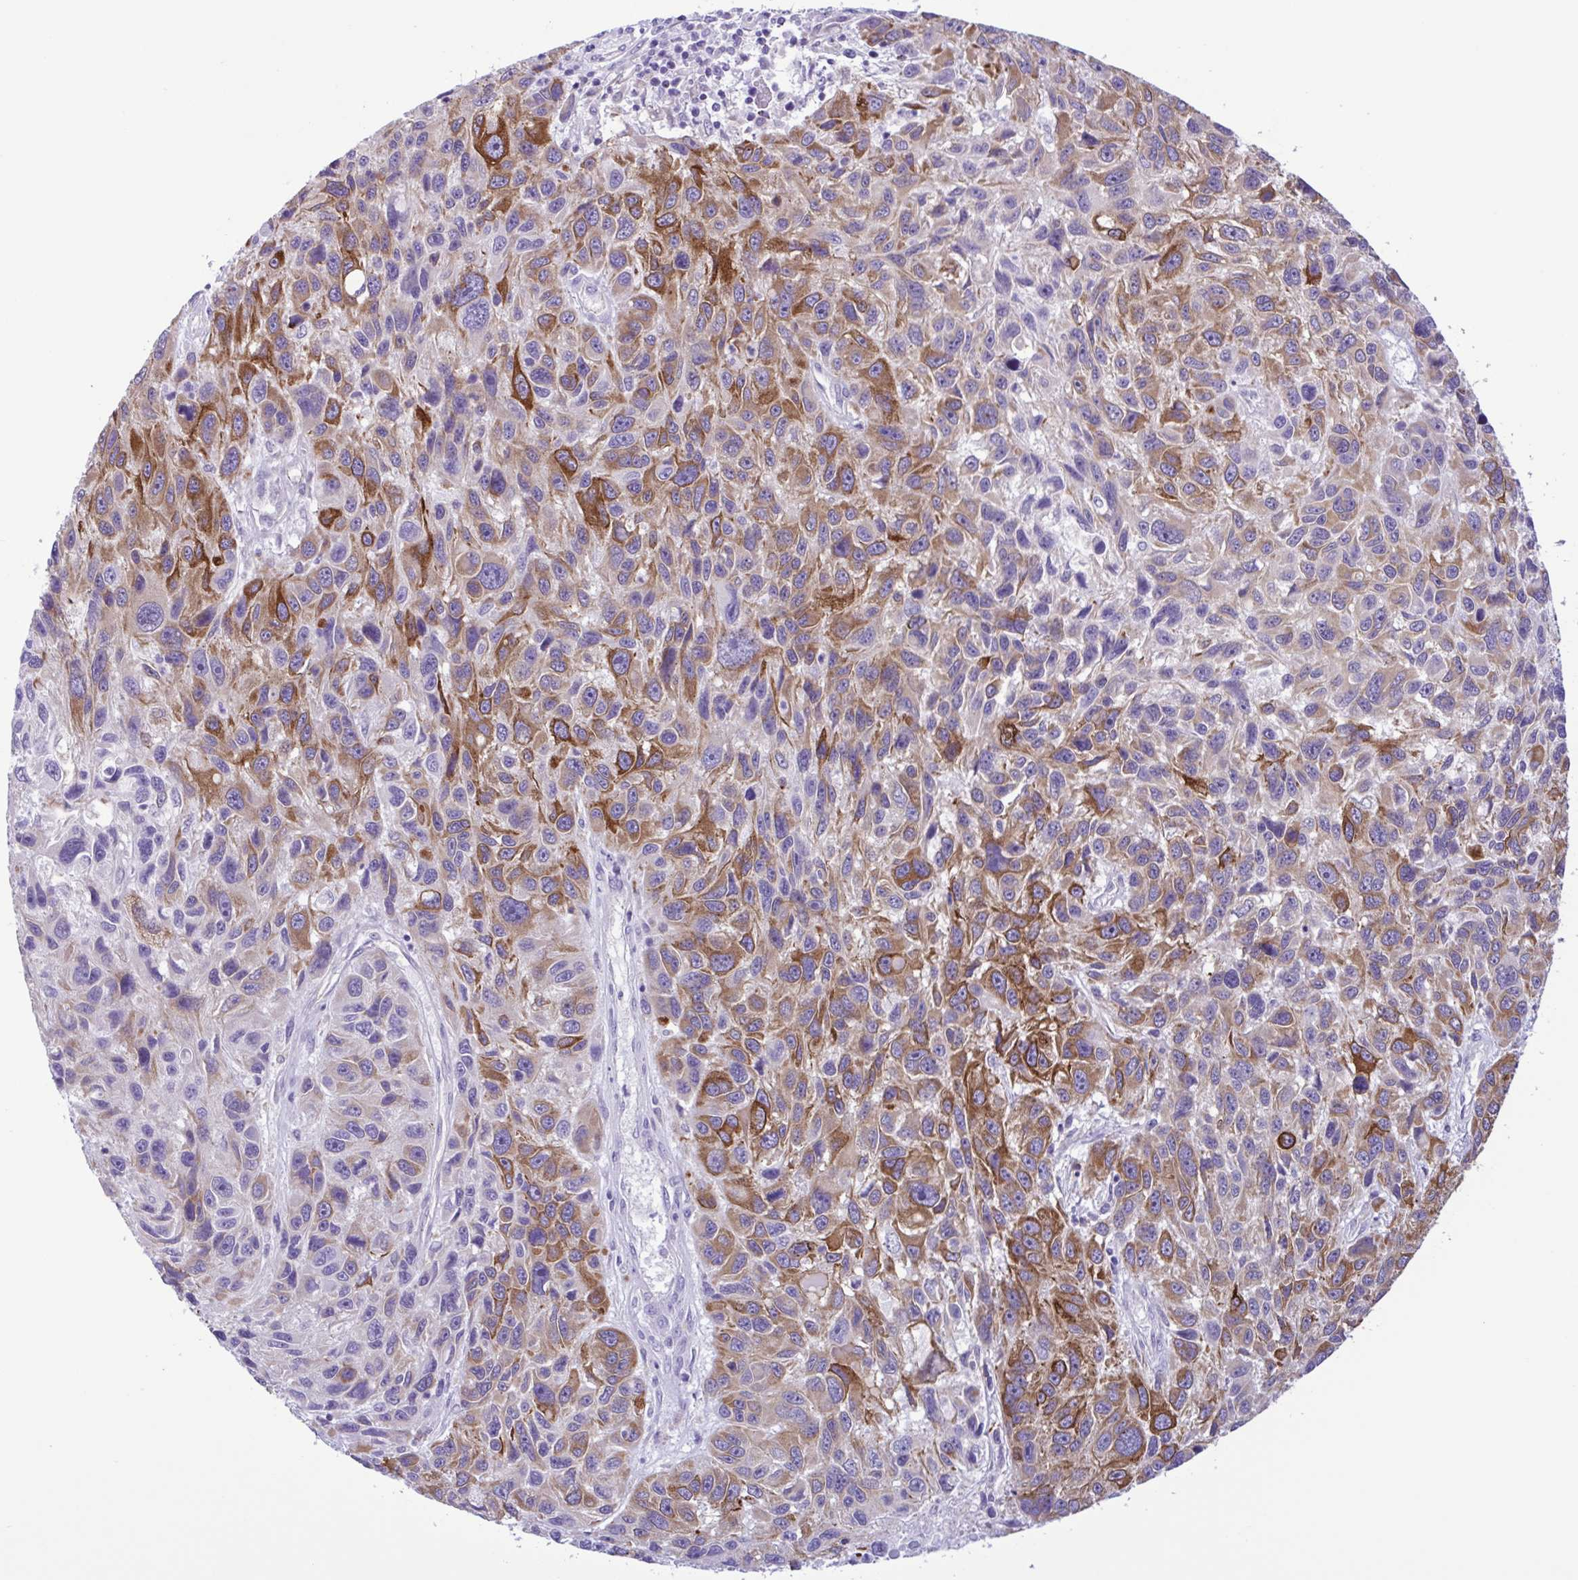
{"staining": {"intensity": "moderate", "quantity": "25%-75%", "location": "cytoplasmic/membranous"}, "tissue": "melanoma", "cell_type": "Tumor cells", "image_type": "cancer", "snomed": [{"axis": "morphology", "description": "Malignant melanoma, NOS"}, {"axis": "topography", "description": "Skin"}], "caption": "Tumor cells exhibit medium levels of moderate cytoplasmic/membranous positivity in about 25%-75% of cells in melanoma.", "gene": "SREBF1", "patient": {"sex": "male", "age": 53}}